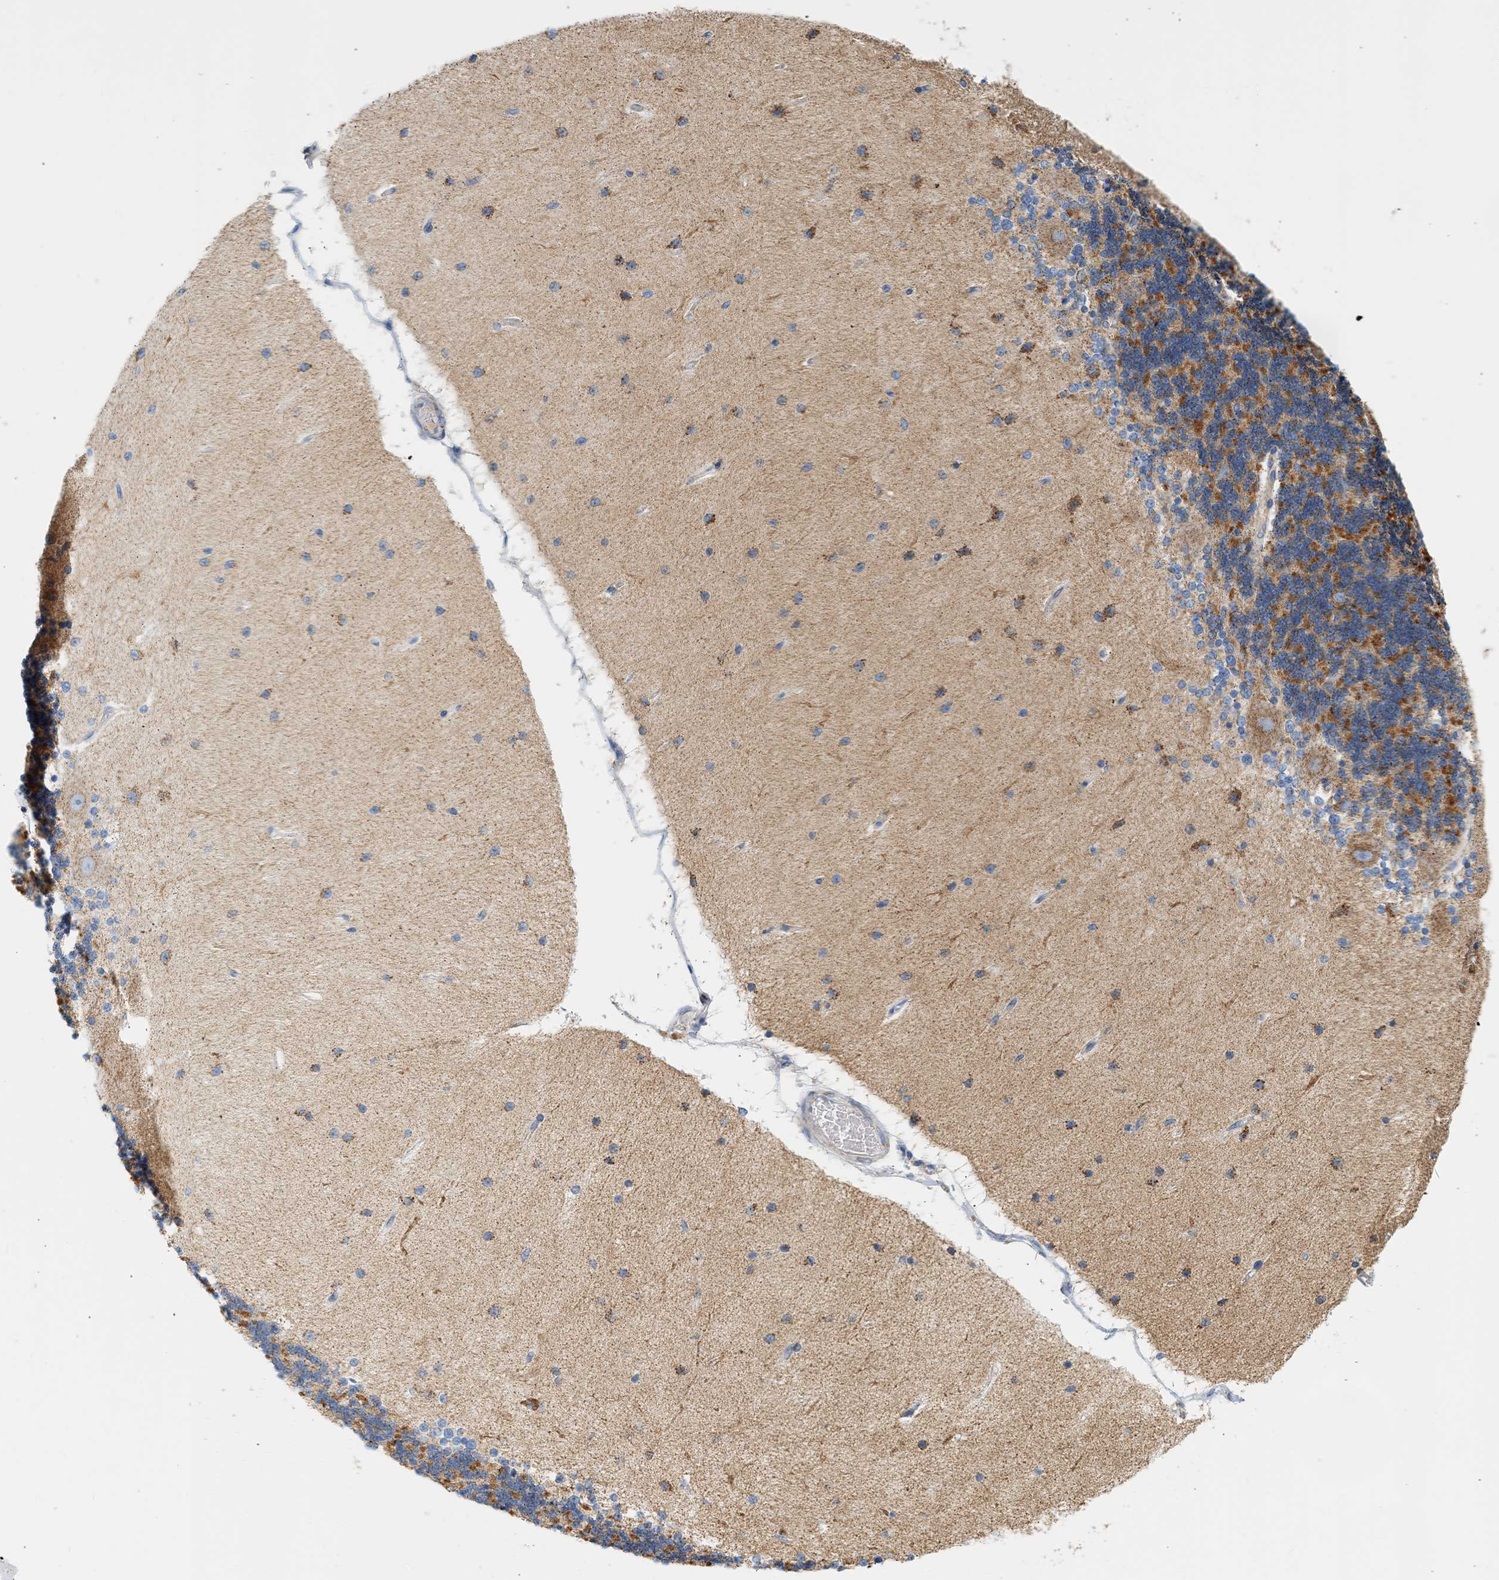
{"staining": {"intensity": "moderate", "quantity": "25%-75%", "location": "cytoplasmic/membranous"}, "tissue": "cerebellum", "cell_type": "Cells in granular layer", "image_type": "normal", "snomed": [{"axis": "morphology", "description": "Normal tissue, NOS"}, {"axis": "topography", "description": "Cerebellum"}], "caption": "Cells in granular layer exhibit medium levels of moderate cytoplasmic/membranous expression in about 25%-75% of cells in unremarkable cerebellum.", "gene": "GRPEL2", "patient": {"sex": "female", "age": 54}}